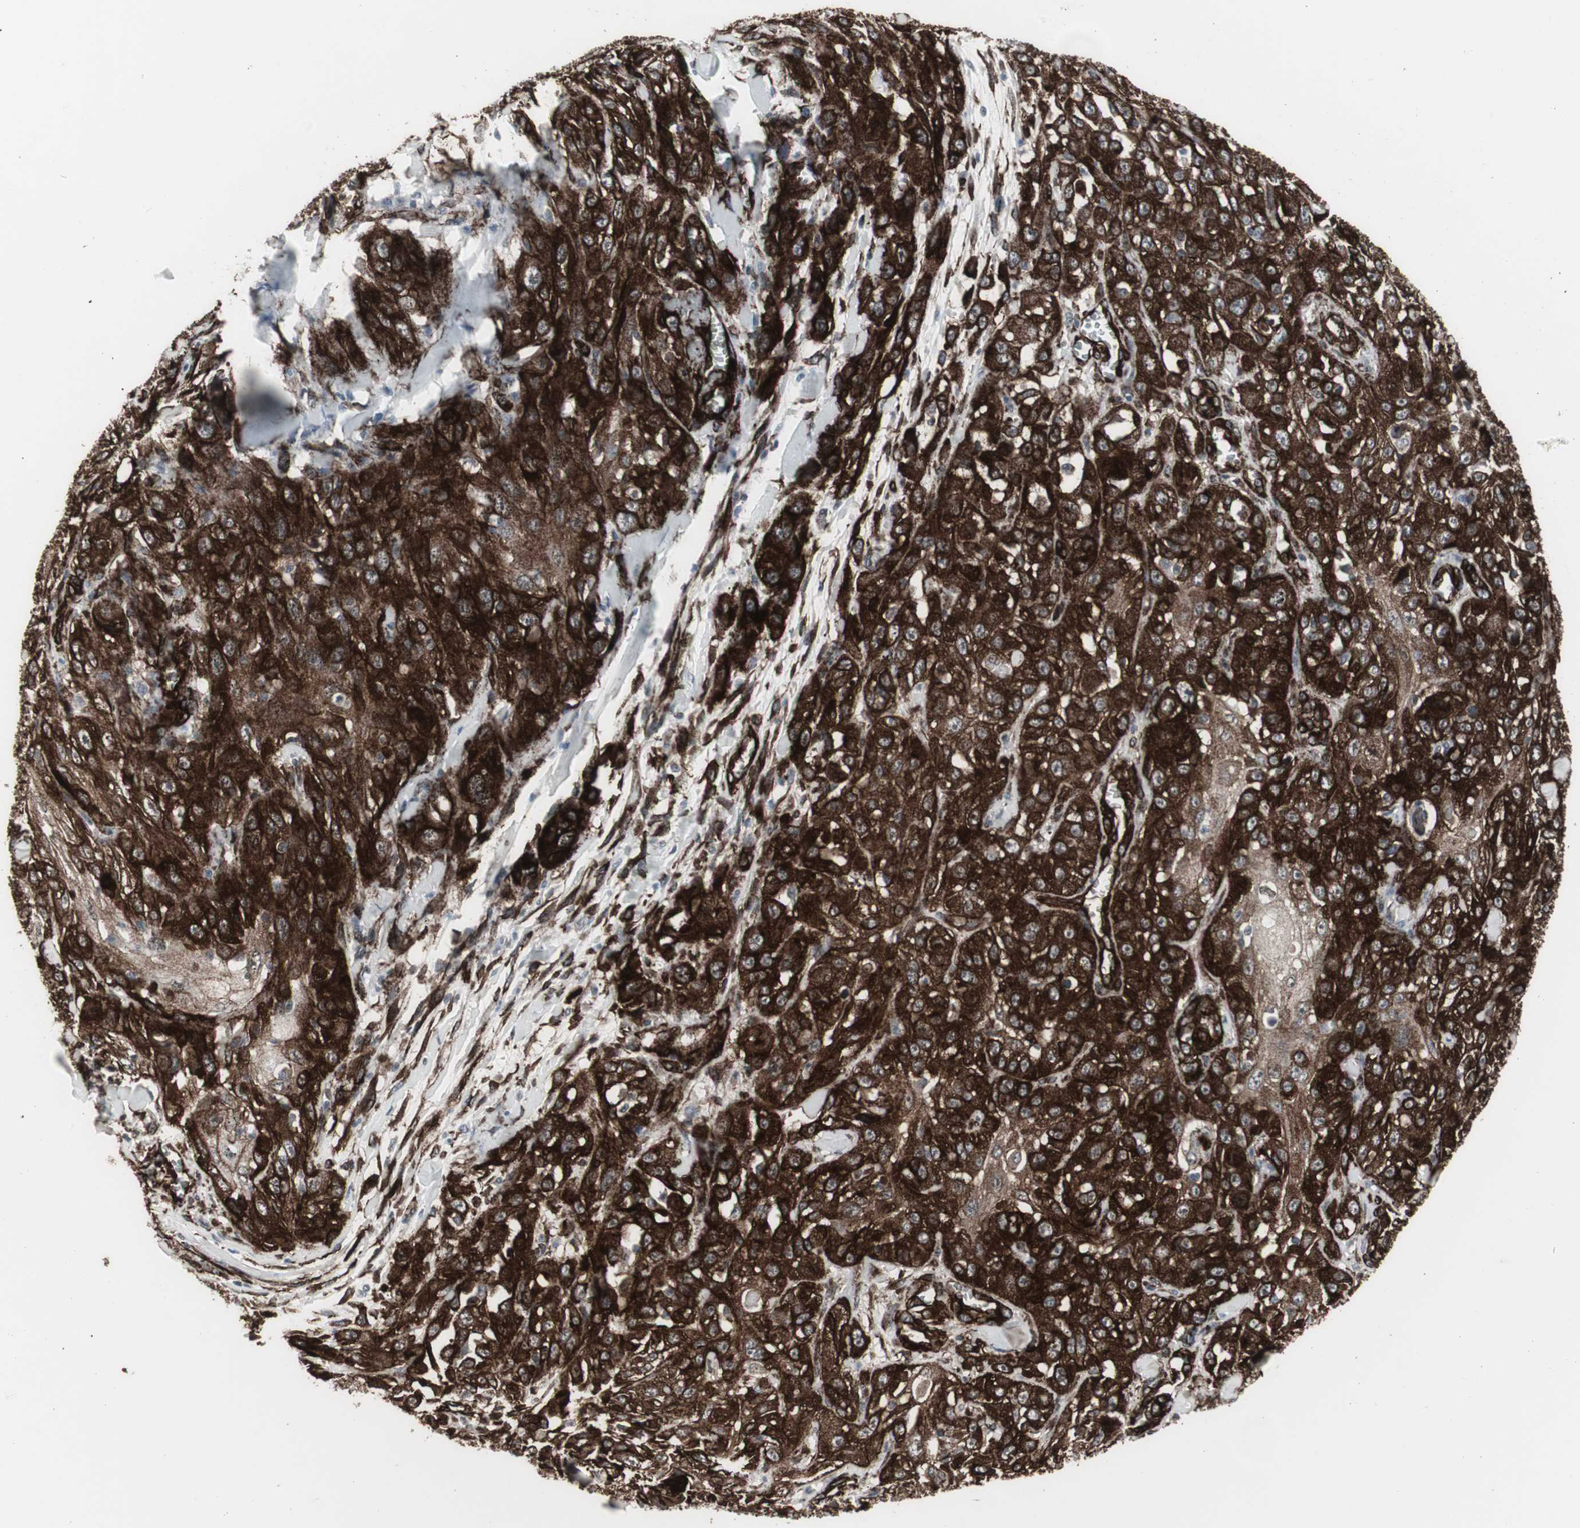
{"staining": {"intensity": "strong", "quantity": ">75%", "location": "cytoplasmic/membranous"}, "tissue": "skin cancer", "cell_type": "Tumor cells", "image_type": "cancer", "snomed": [{"axis": "morphology", "description": "Squamous cell carcinoma, NOS"}, {"axis": "morphology", "description": "Squamous cell carcinoma, metastatic, NOS"}, {"axis": "topography", "description": "Skin"}, {"axis": "topography", "description": "Lymph node"}], "caption": "About >75% of tumor cells in skin squamous cell carcinoma reveal strong cytoplasmic/membranous protein staining as visualized by brown immunohistochemical staining.", "gene": "PDGFA", "patient": {"sex": "male", "age": 75}}